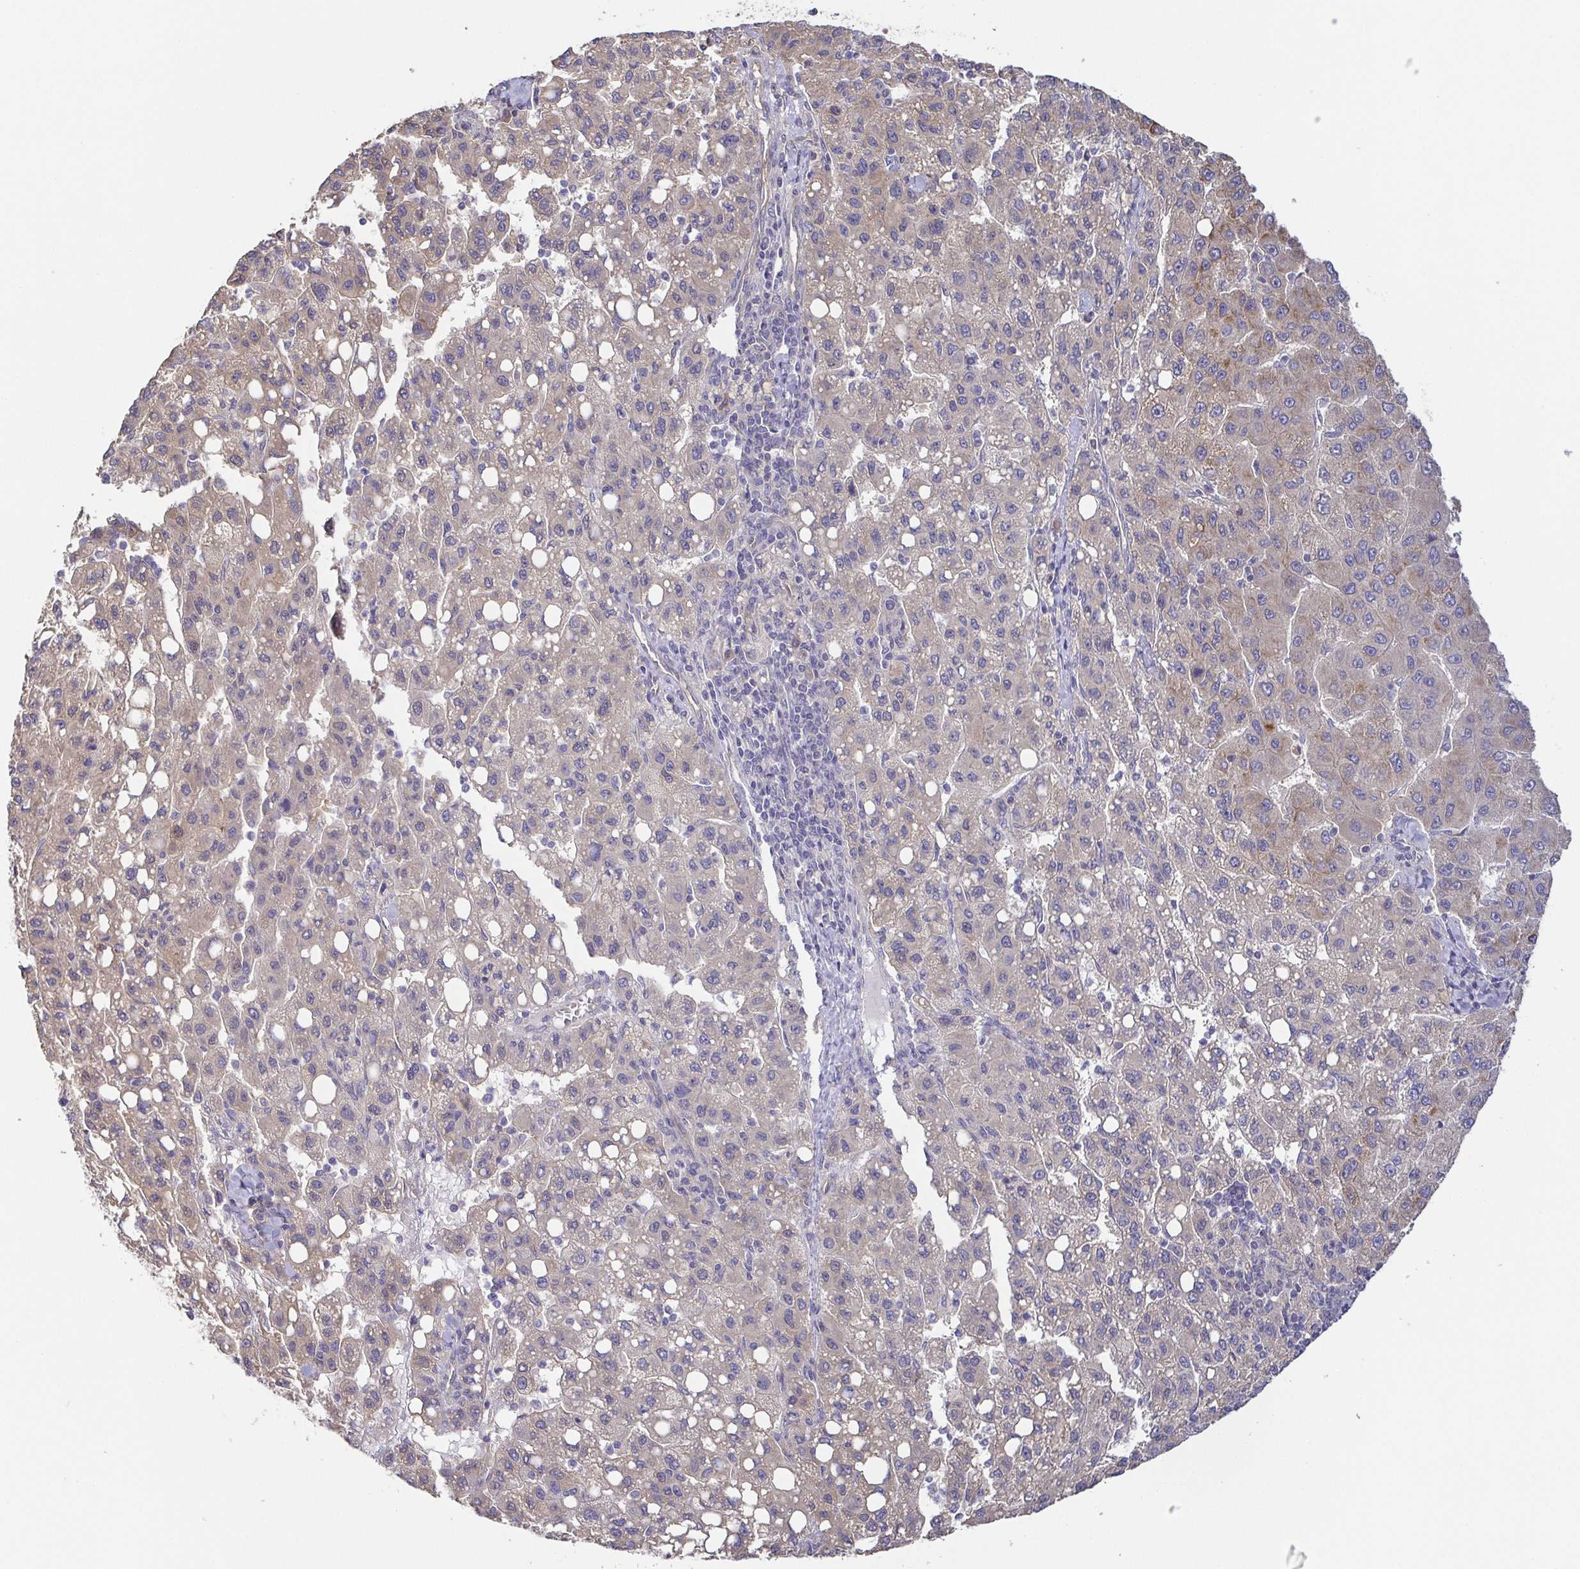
{"staining": {"intensity": "weak", "quantity": "<25%", "location": "cytoplasmic/membranous"}, "tissue": "liver cancer", "cell_type": "Tumor cells", "image_type": "cancer", "snomed": [{"axis": "morphology", "description": "Carcinoma, Hepatocellular, NOS"}, {"axis": "topography", "description": "Liver"}], "caption": "A histopathology image of human hepatocellular carcinoma (liver) is negative for staining in tumor cells.", "gene": "EIF3D", "patient": {"sex": "female", "age": 82}}